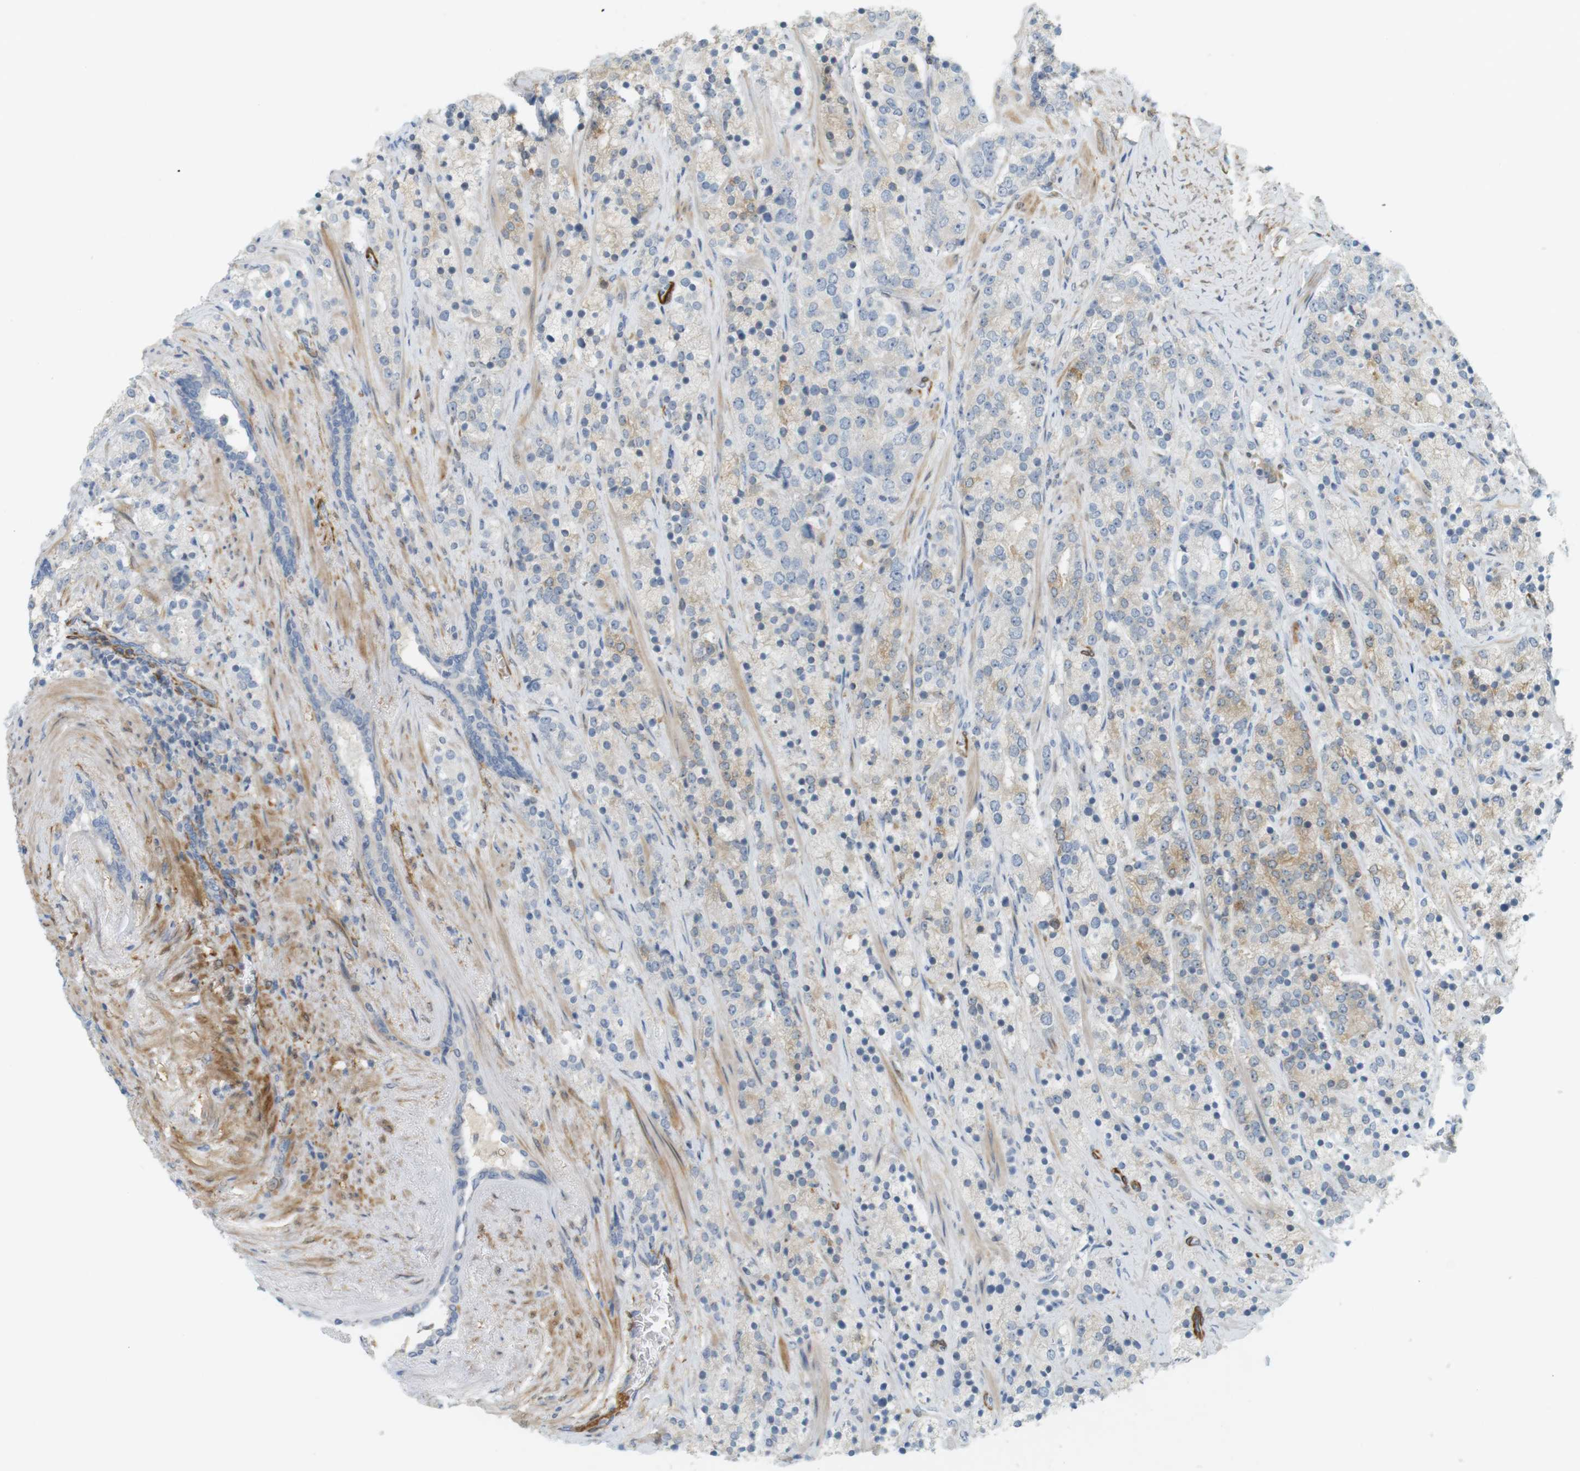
{"staining": {"intensity": "moderate", "quantity": "<25%", "location": "cytoplasmic/membranous"}, "tissue": "prostate cancer", "cell_type": "Tumor cells", "image_type": "cancer", "snomed": [{"axis": "morphology", "description": "Adenocarcinoma, High grade"}, {"axis": "topography", "description": "Prostate"}], "caption": "Brown immunohistochemical staining in human high-grade adenocarcinoma (prostate) shows moderate cytoplasmic/membranous expression in about <25% of tumor cells.", "gene": "PDE3A", "patient": {"sex": "male", "age": 71}}